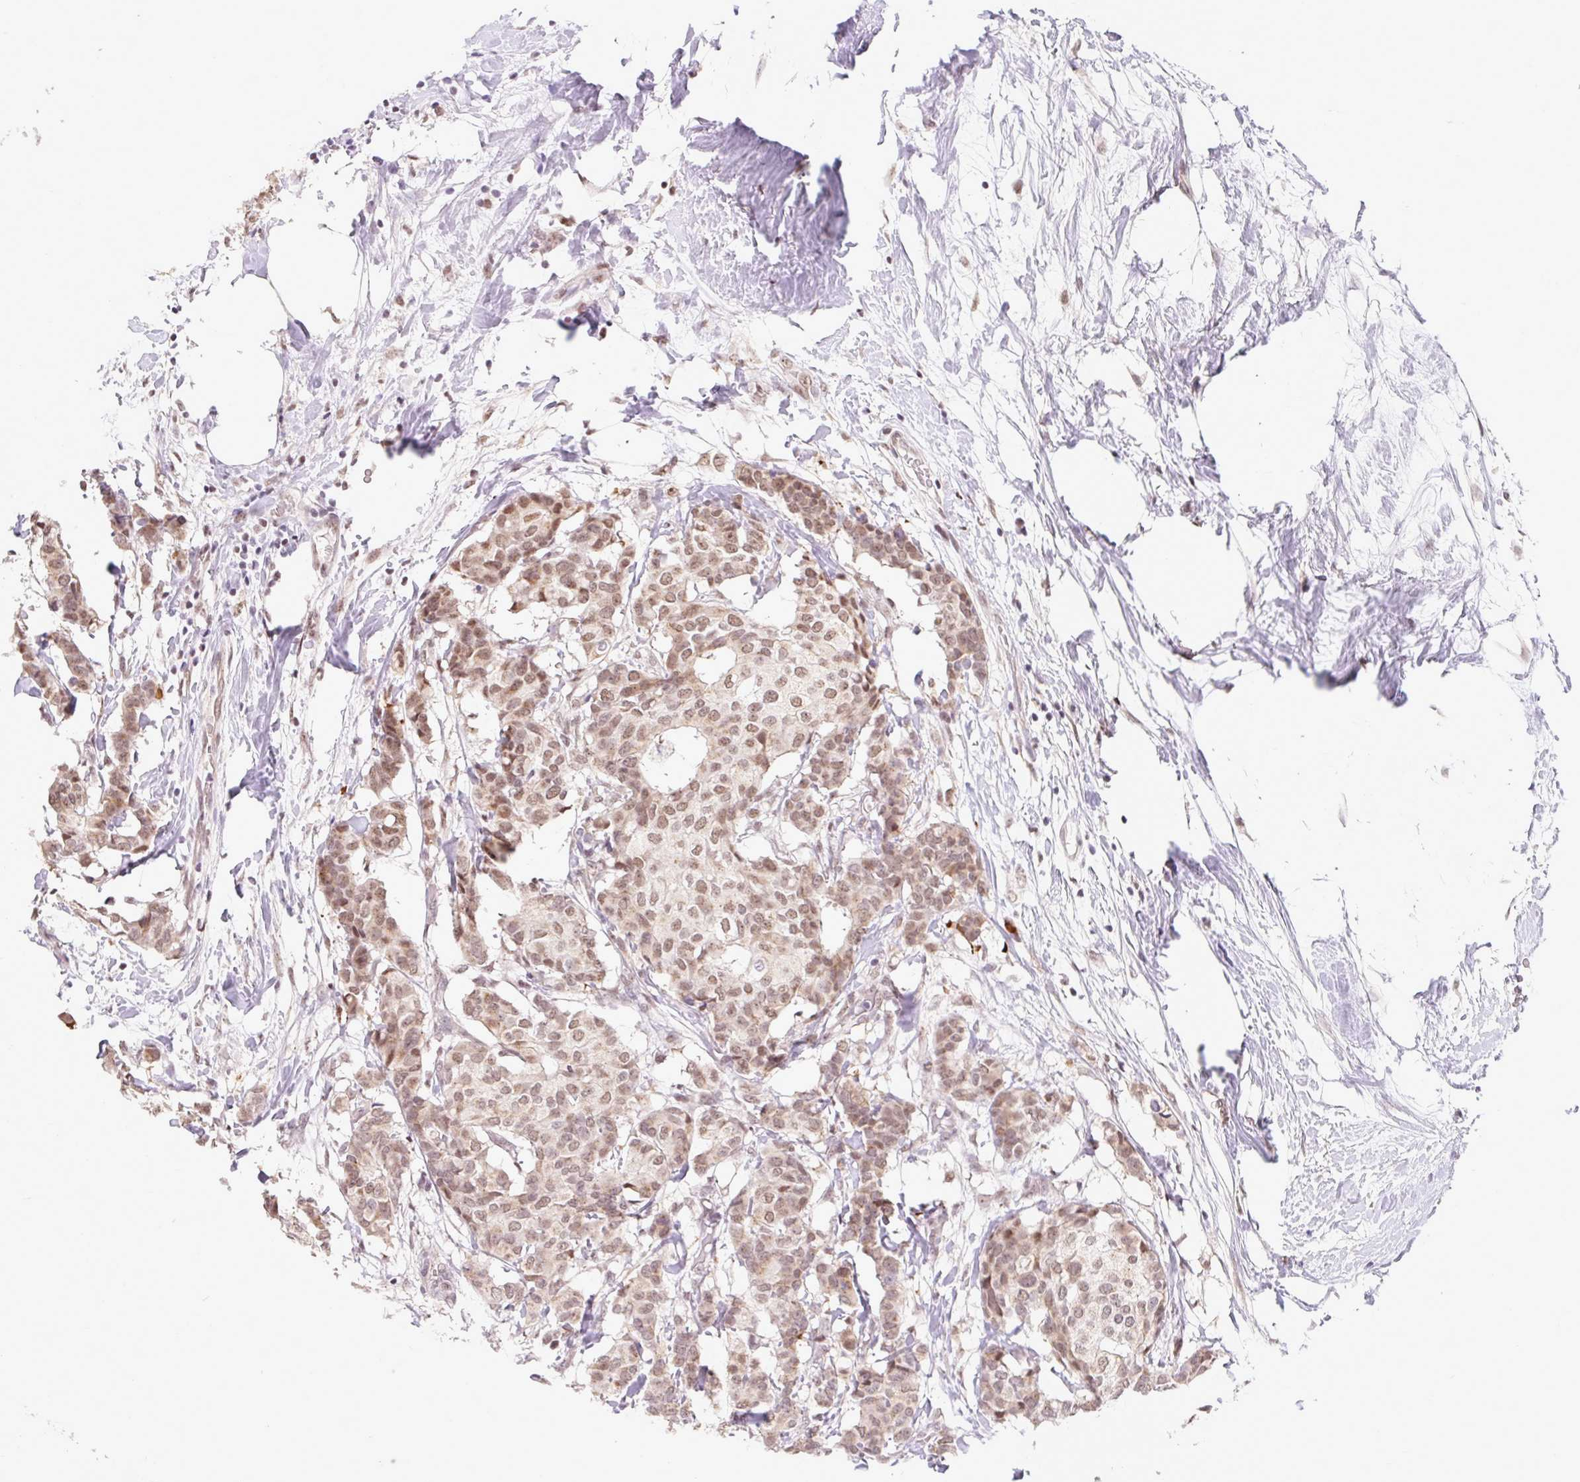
{"staining": {"intensity": "moderate", "quantity": ">75%", "location": "nuclear"}, "tissue": "breast cancer", "cell_type": "Tumor cells", "image_type": "cancer", "snomed": [{"axis": "morphology", "description": "Duct carcinoma"}, {"axis": "topography", "description": "Breast"}], "caption": "Approximately >75% of tumor cells in human breast cancer display moderate nuclear protein expression as visualized by brown immunohistochemical staining.", "gene": "BICRA", "patient": {"sex": "female", "age": 75}}